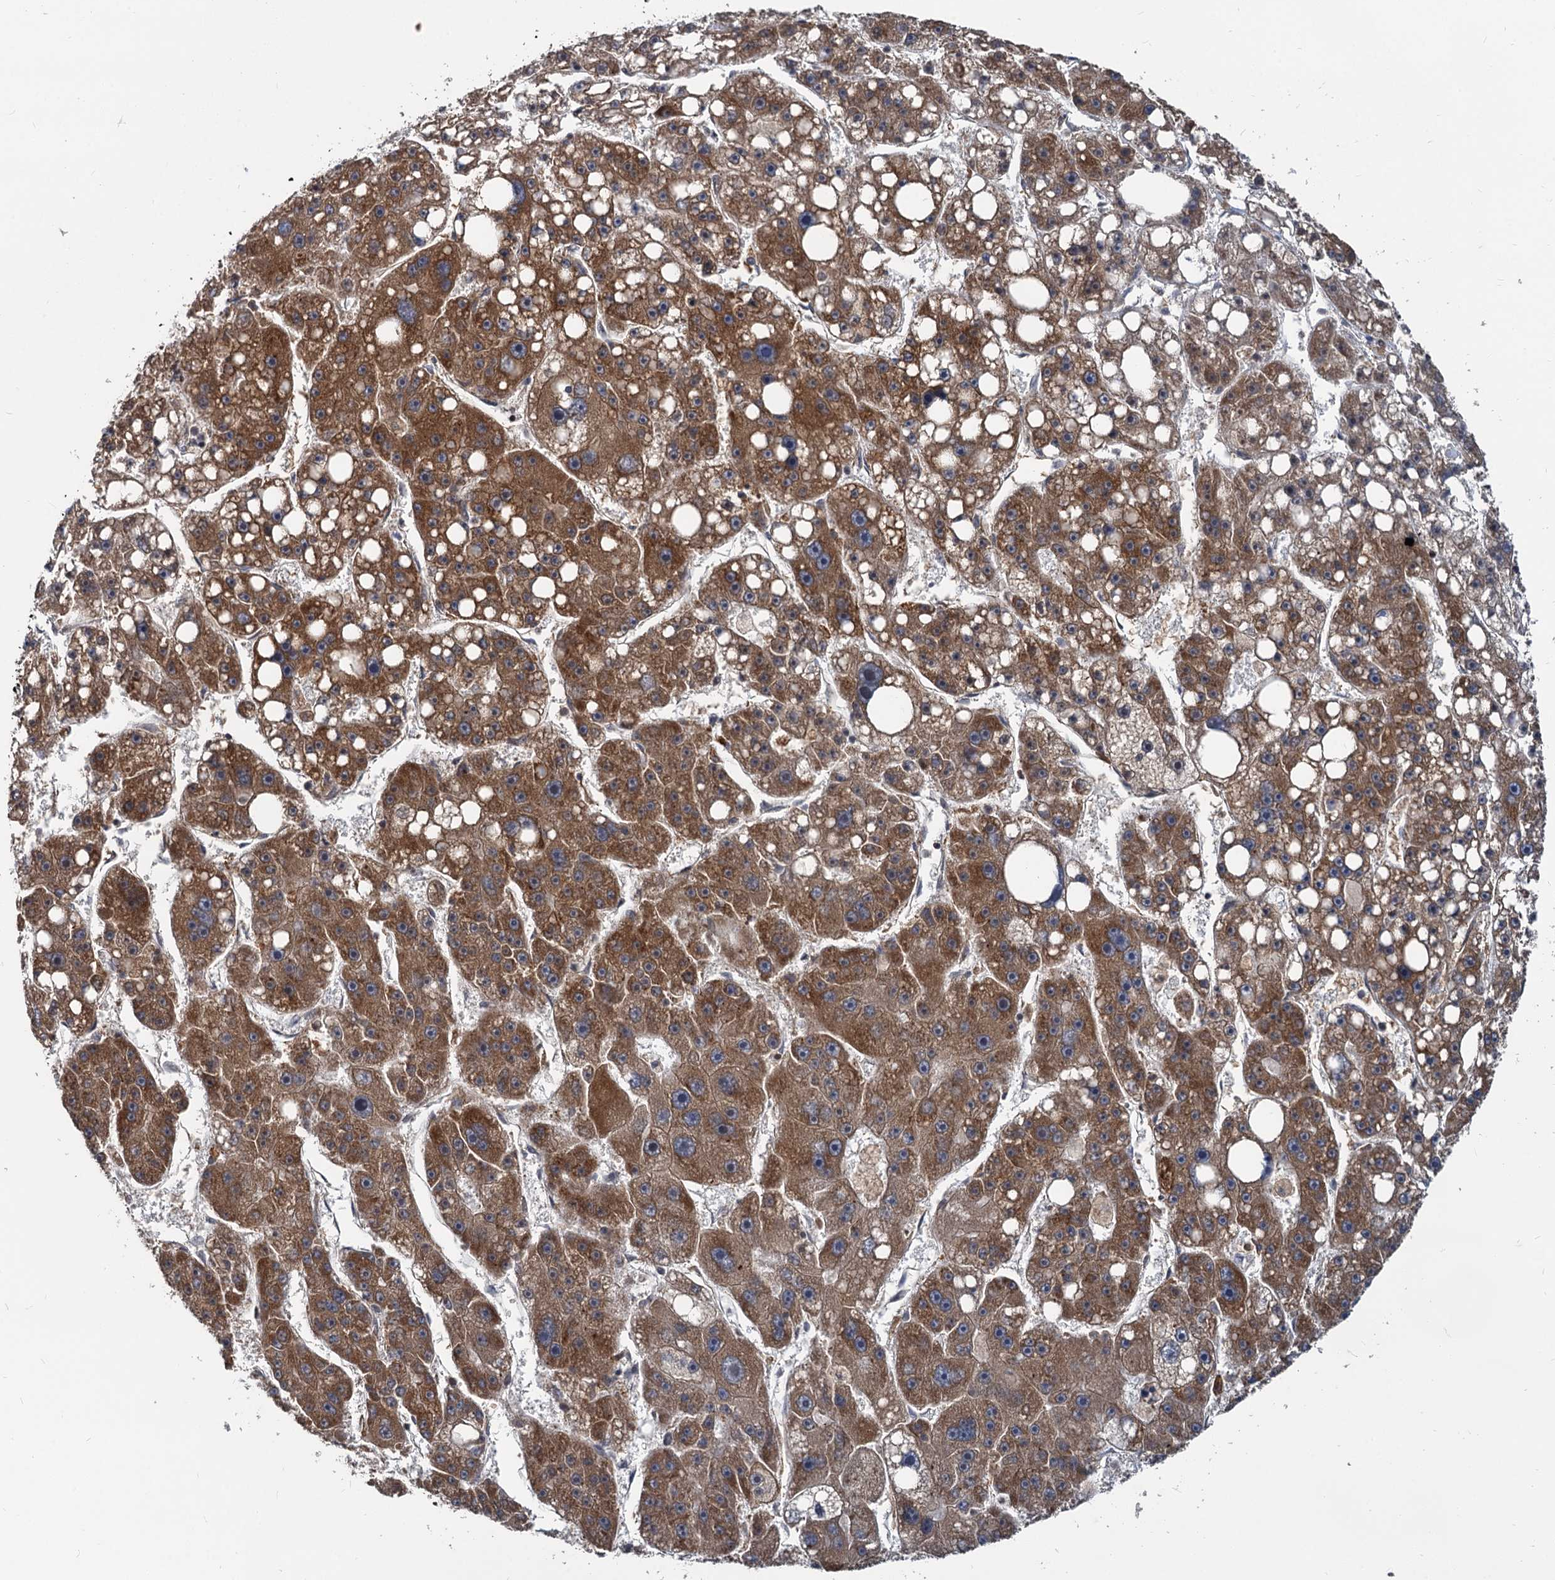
{"staining": {"intensity": "strong", "quantity": ">75%", "location": "cytoplasmic/membranous"}, "tissue": "liver cancer", "cell_type": "Tumor cells", "image_type": "cancer", "snomed": [{"axis": "morphology", "description": "Carcinoma, Hepatocellular, NOS"}, {"axis": "topography", "description": "Liver"}], "caption": "A photomicrograph of human liver cancer (hepatocellular carcinoma) stained for a protein exhibits strong cytoplasmic/membranous brown staining in tumor cells.", "gene": "STIM1", "patient": {"sex": "female", "age": 61}}